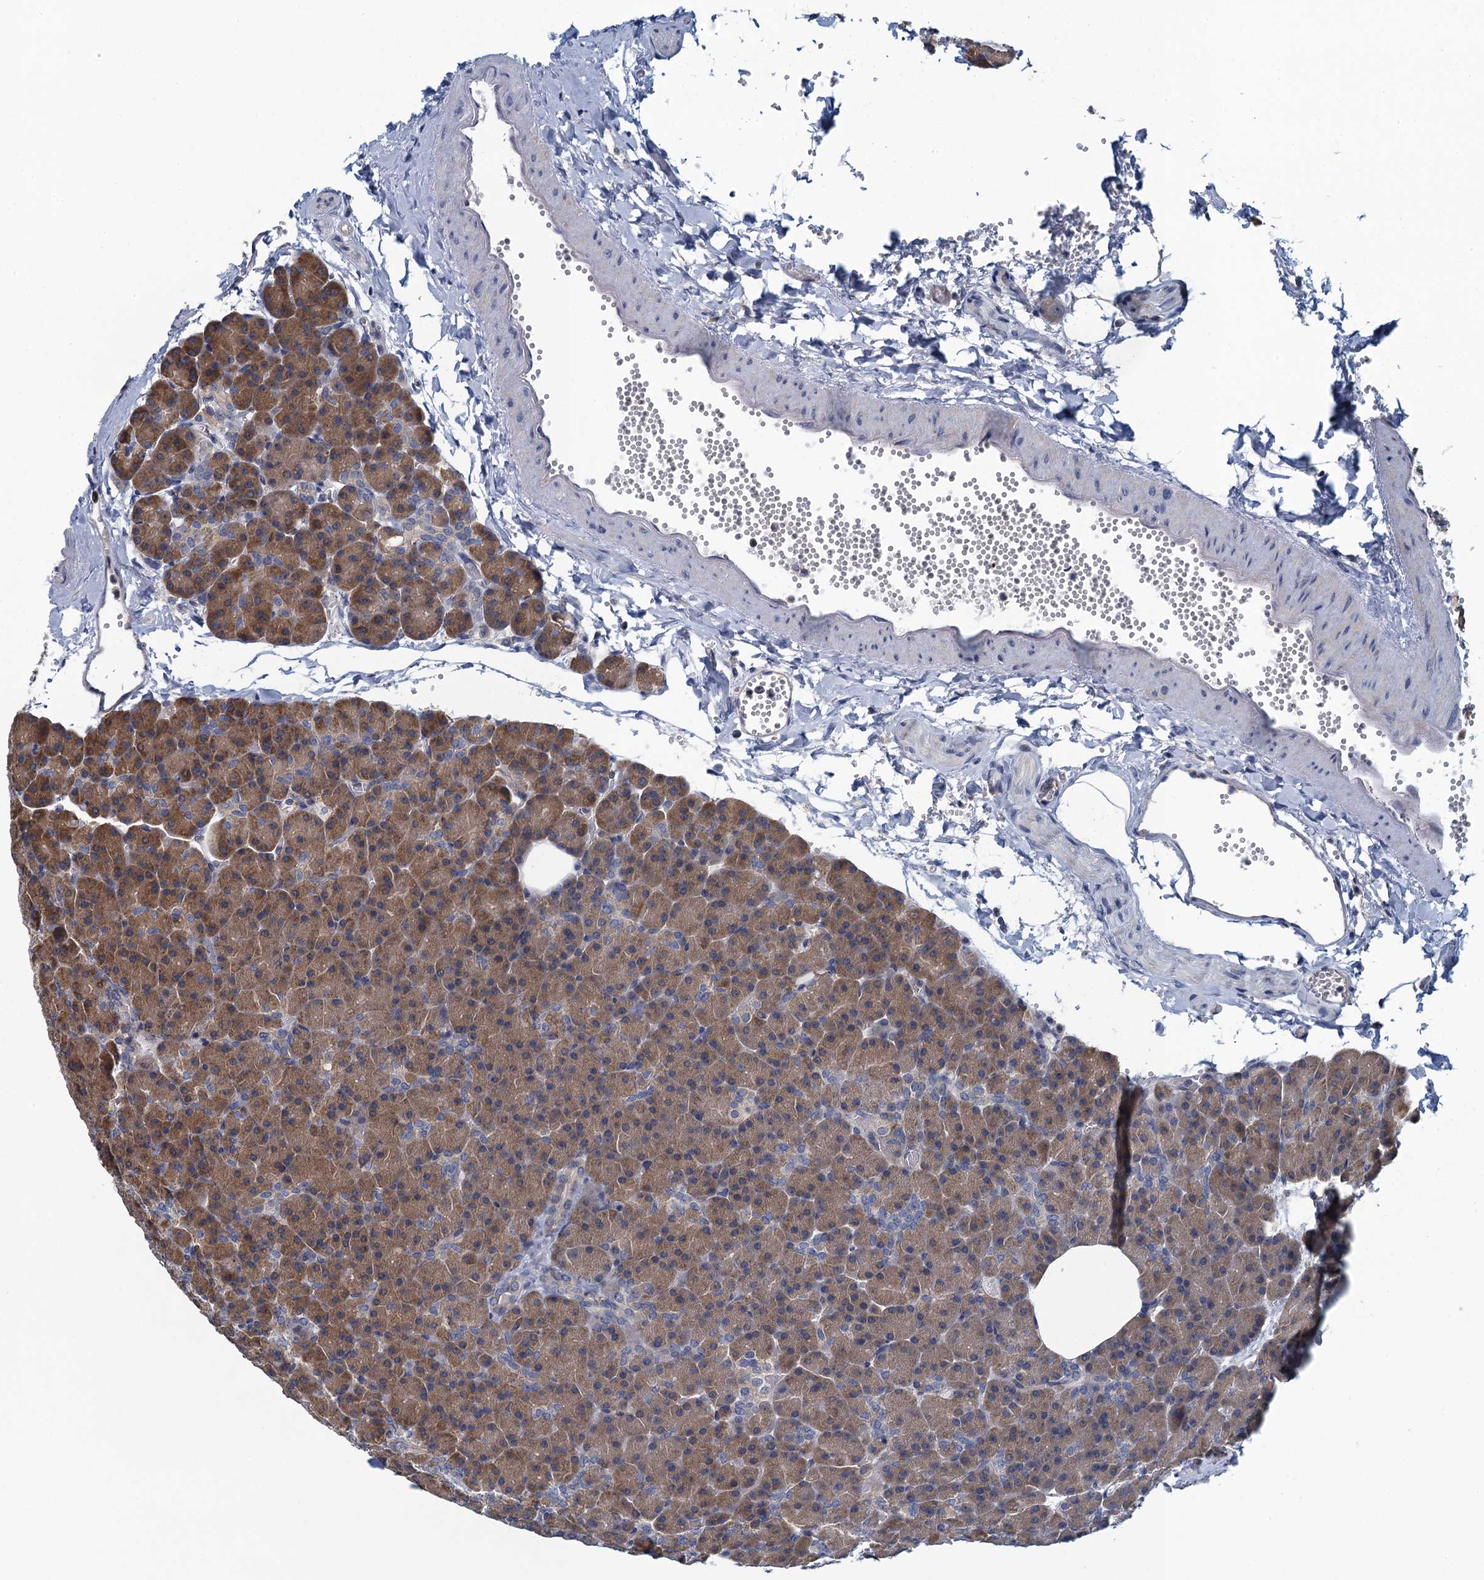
{"staining": {"intensity": "moderate", "quantity": "25%-75%", "location": "cytoplasmic/membranous"}, "tissue": "pancreas", "cell_type": "Exocrine glandular cells", "image_type": "normal", "snomed": [{"axis": "morphology", "description": "Normal tissue, NOS"}, {"axis": "morphology", "description": "Carcinoid, malignant, NOS"}, {"axis": "topography", "description": "Pancreas"}], "caption": "Protein expression analysis of benign human pancreas reveals moderate cytoplasmic/membranous staining in approximately 25%-75% of exocrine glandular cells. Using DAB (3,3'-diaminobenzidine) (brown) and hematoxylin (blue) stains, captured at high magnification using brightfield microscopy.", "gene": "NCKAP1L", "patient": {"sex": "female", "age": 35}}